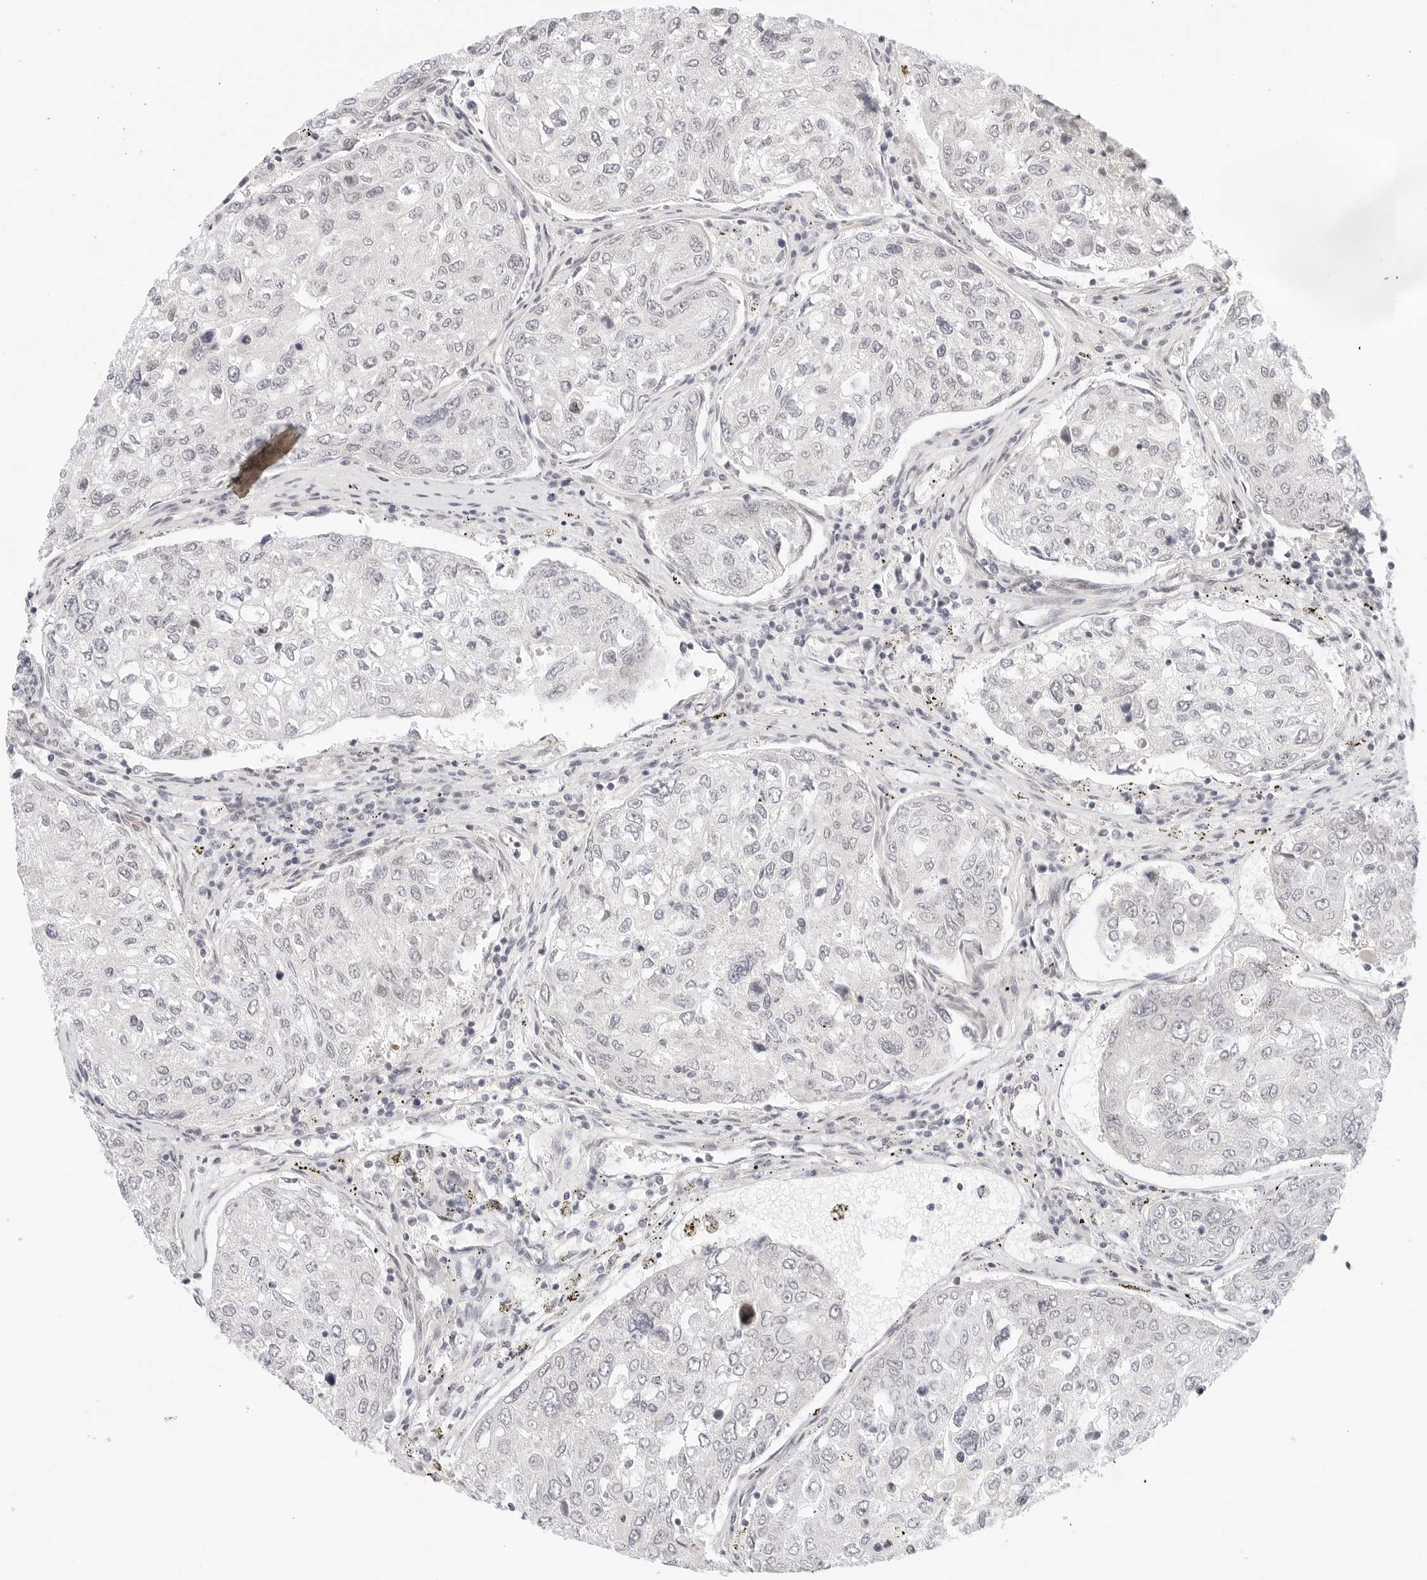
{"staining": {"intensity": "negative", "quantity": "none", "location": "none"}, "tissue": "urothelial cancer", "cell_type": "Tumor cells", "image_type": "cancer", "snomed": [{"axis": "morphology", "description": "Urothelial carcinoma, High grade"}, {"axis": "topography", "description": "Lymph node"}, {"axis": "topography", "description": "Urinary bladder"}], "caption": "Immunohistochemistry (IHC) of urothelial carcinoma (high-grade) shows no staining in tumor cells.", "gene": "TCP1", "patient": {"sex": "male", "age": 51}}